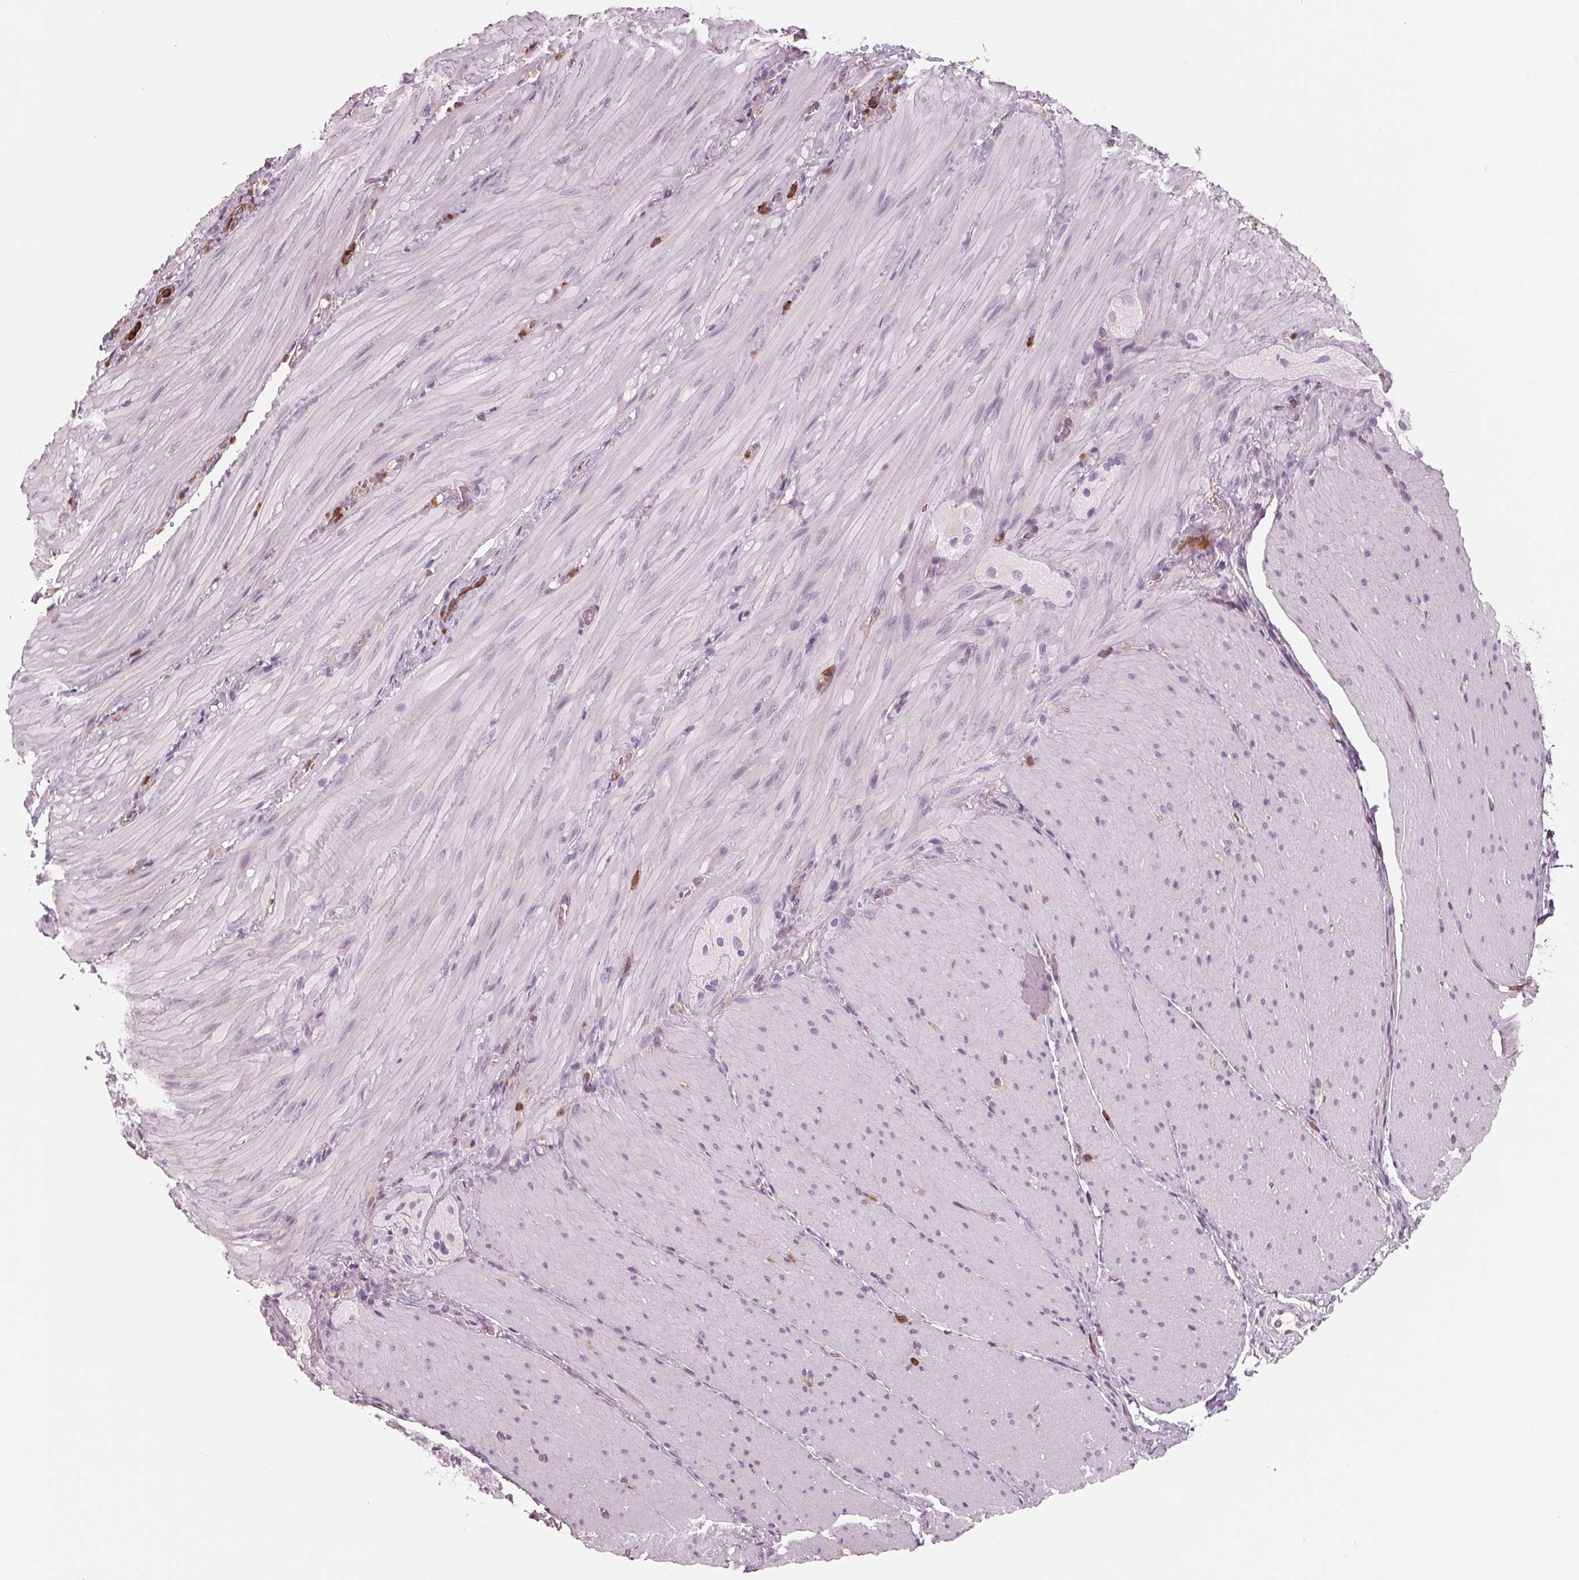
{"staining": {"intensity": "negative", "quantity": "none", "location": "none"}, "tissue": "smooth muscle", "cell_type": "Smooth muscle cells", "image_type": "normal", "snomed": [{"axis": "morphology", "description": "Normal tissue, NOS"}, {"axis": "topography", "description": "Smooth muscle"}, {"axis": "topography", "description": "Colon"}], "caption": "High magnification brightfield microscopy of normal smooth muscle stained with DAB (3,3'-diaminobenzidine) (brown) and counterstained with hematoxylin (blue): smooth muscle cells show no significant positivity. (Brightfield microscopy of DAB immunohistochemistry (IHC) at high magnification).", "gene": "ARHGAP25", "patient": {"sex": "male", "age": 73}}